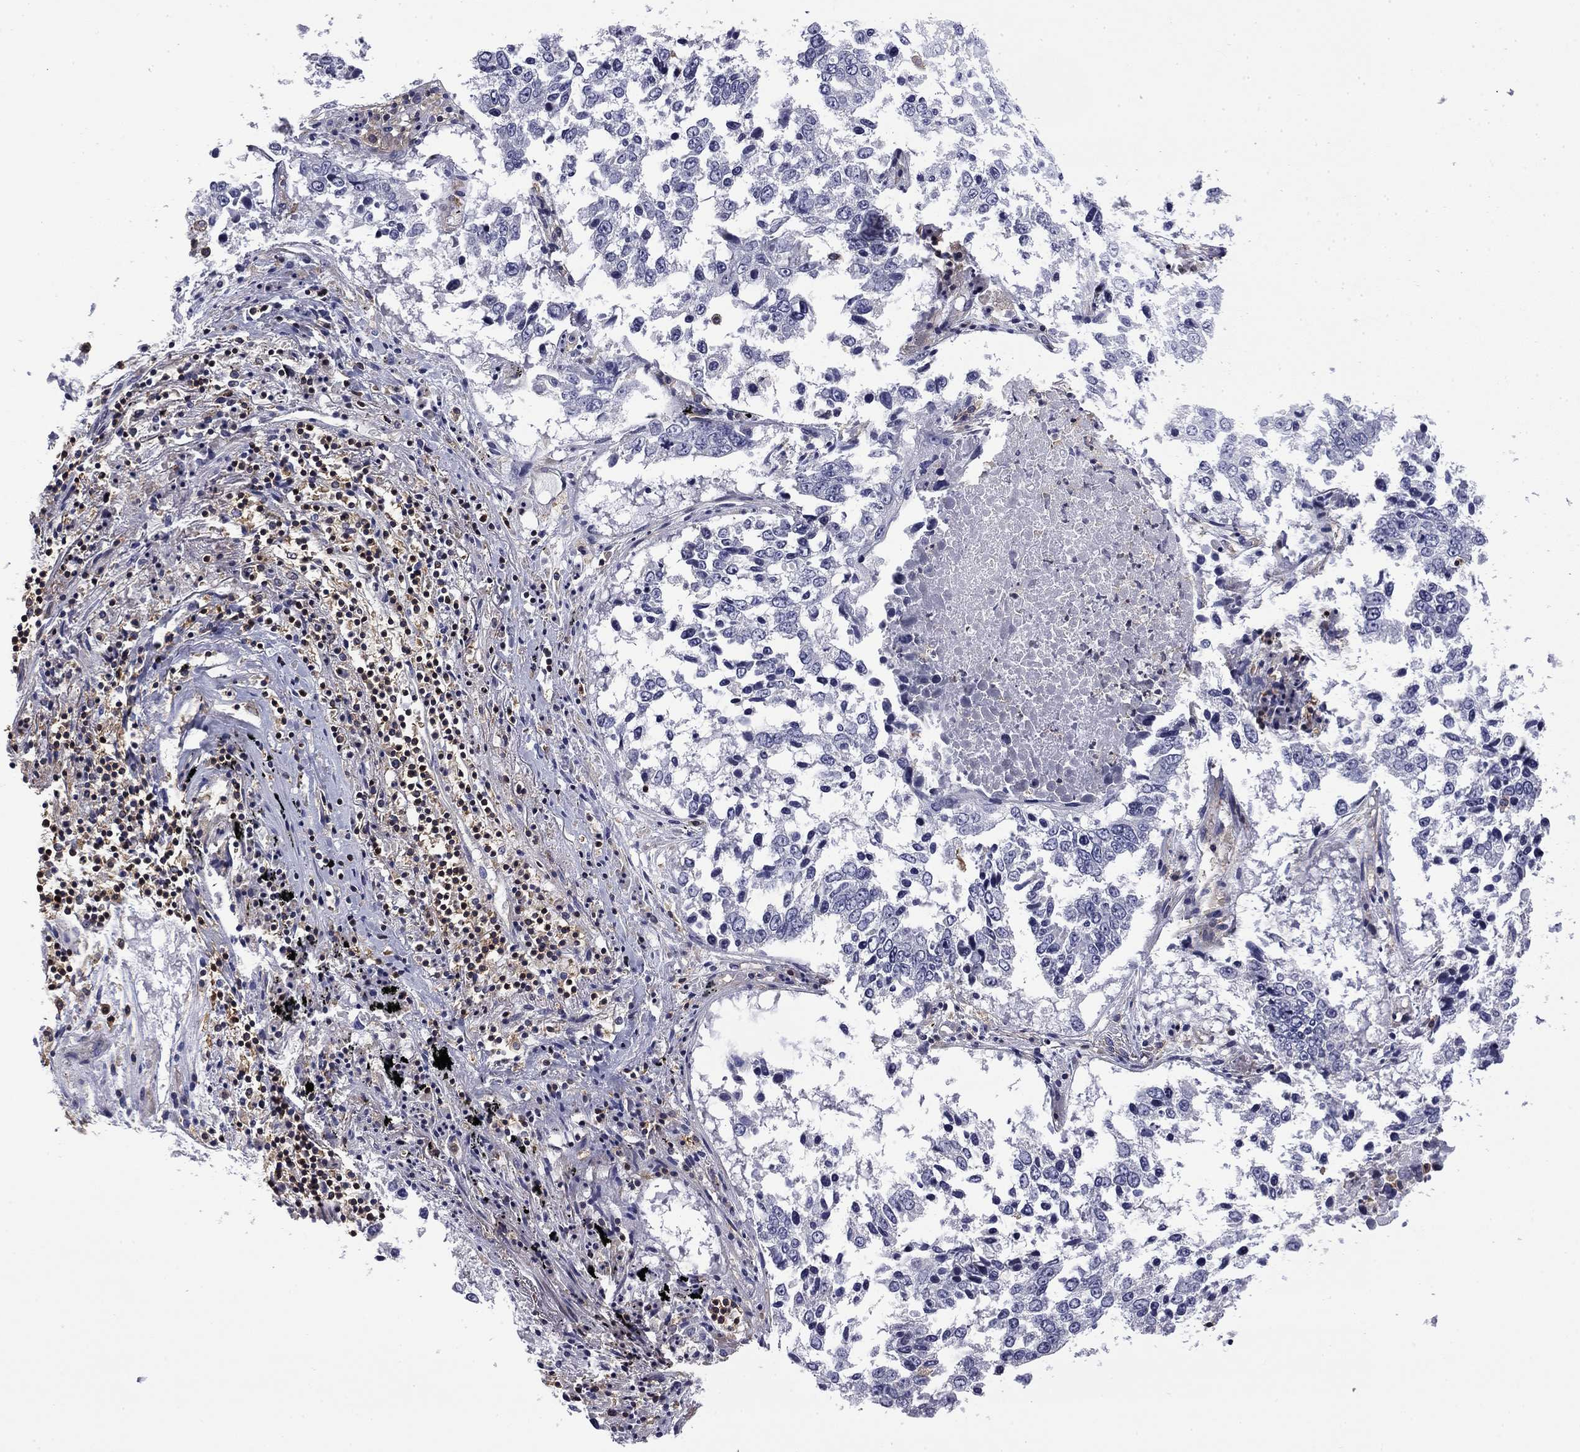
{"staining": {"intensity": "negative", "quantity": "none", "location": "none"}, "tissue": "lung cancer", "cell_type": "Tumor cells", "image_type": "cancer", "snomed": [{"axis": "morphology", "description": "Squamous cell carcinoma, NOS"}, {"axis": "topography", "description": "Lung"}], "caption": "A high-resolution histopathology image shows IHC staining of lung squamous cell carcinoma, which exhibits no significant positivity in tumor cells.", "gene": "ARHGAP45", "patient": {"sex": "male", "age": 82}}